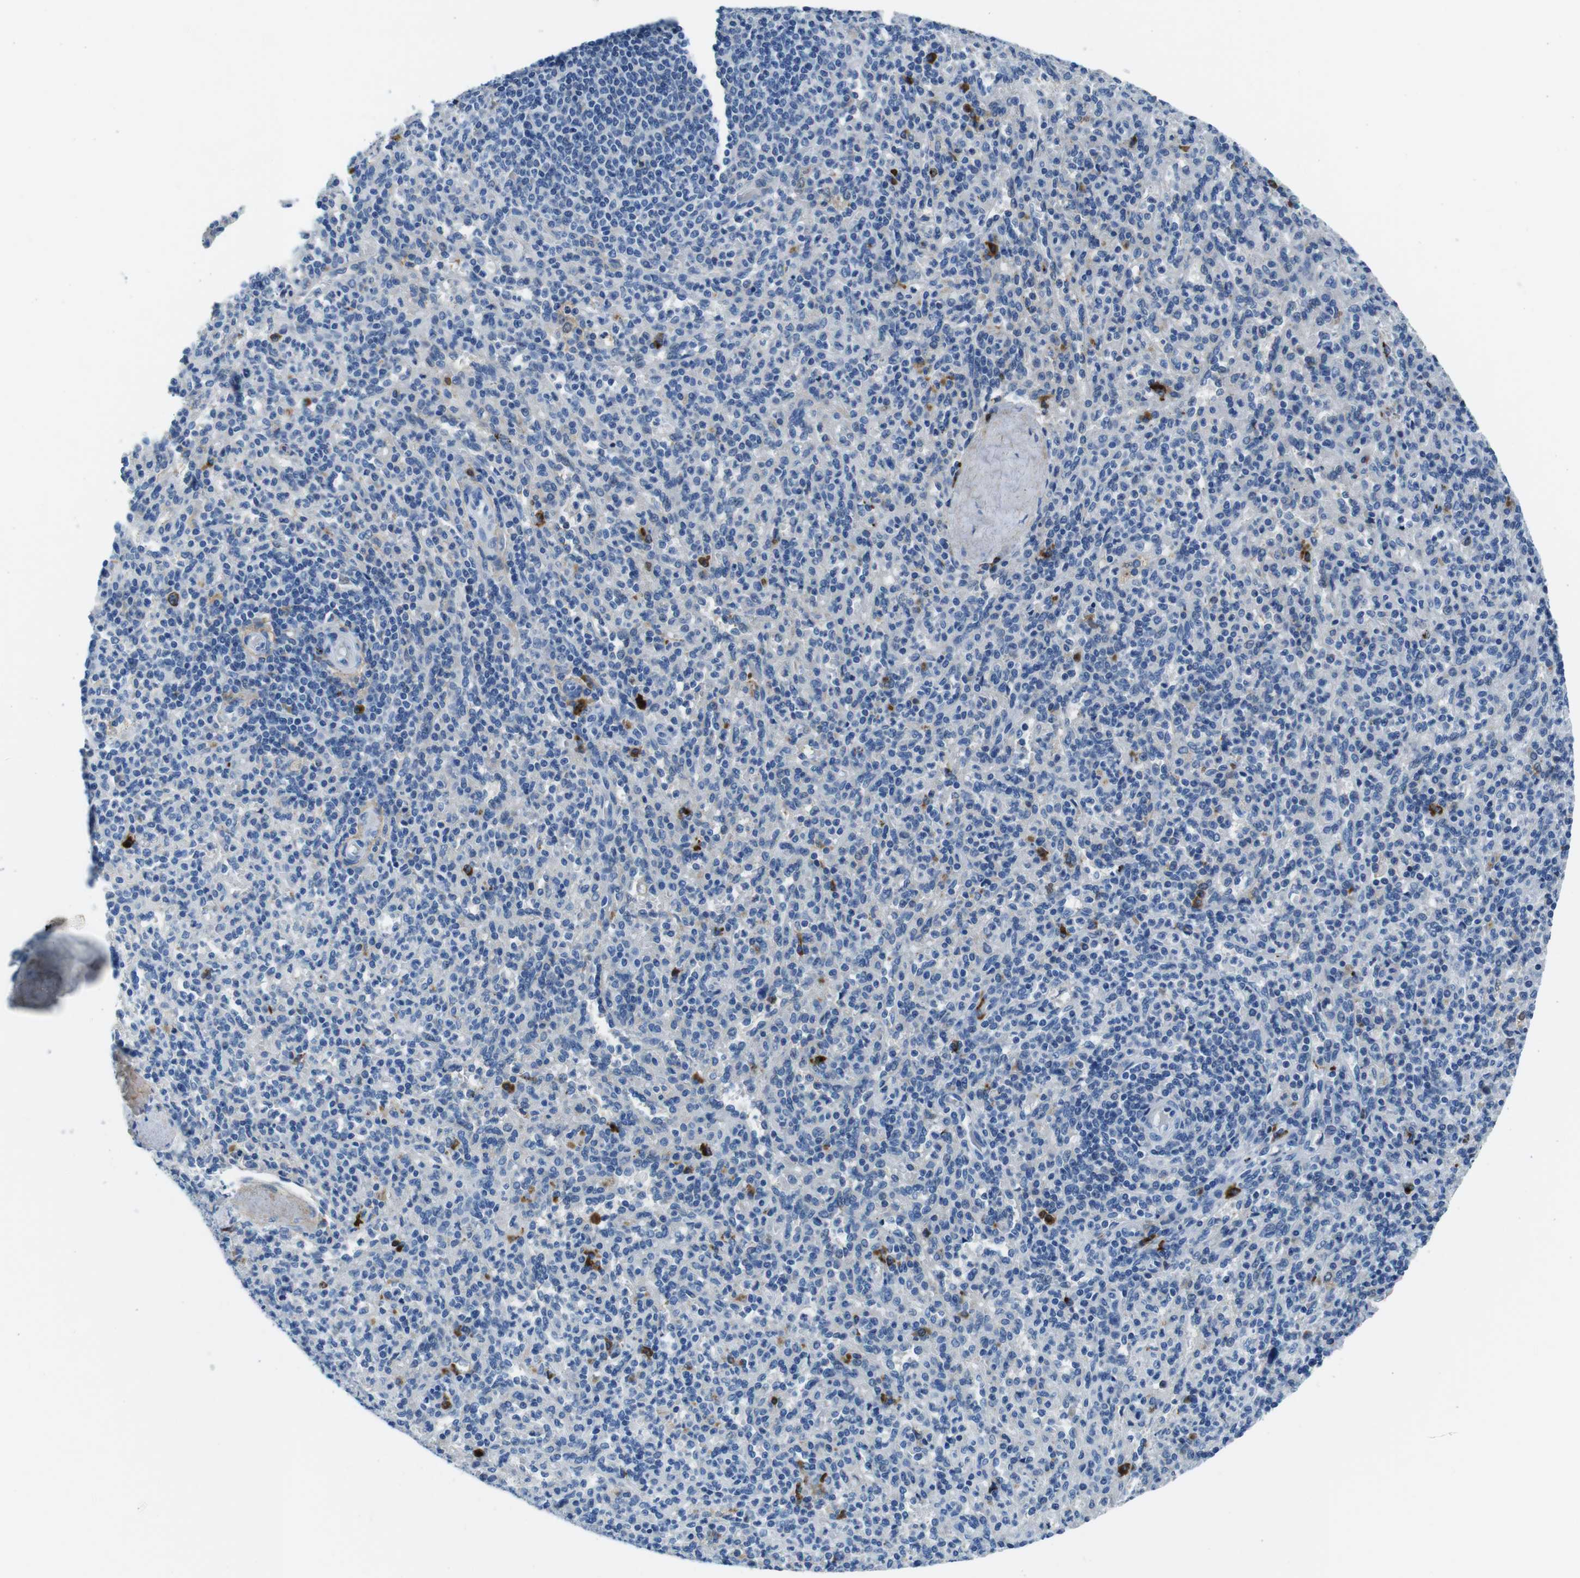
{"staining": {"intensity": "strong", "quantity": "<25%", "location": "cytoplasmic/membranous"}, "tissue": "spleen", "cell_type": "Cells in red pulp", "image_type": "normal", "snomed": [{"axis": "morphology", "description": "Normal tissue, NOS"}, {"axis": "topography", "description": "Spleen"}], "caption": "Immunohistochemical staining of benign human spleen reveals <25% levels of strong cytoplasmic/membranous protein staining in approximately <25% of cells in red pulp.", "gene": "IGKC", "patient": {"sex": "male", "age": 36}}